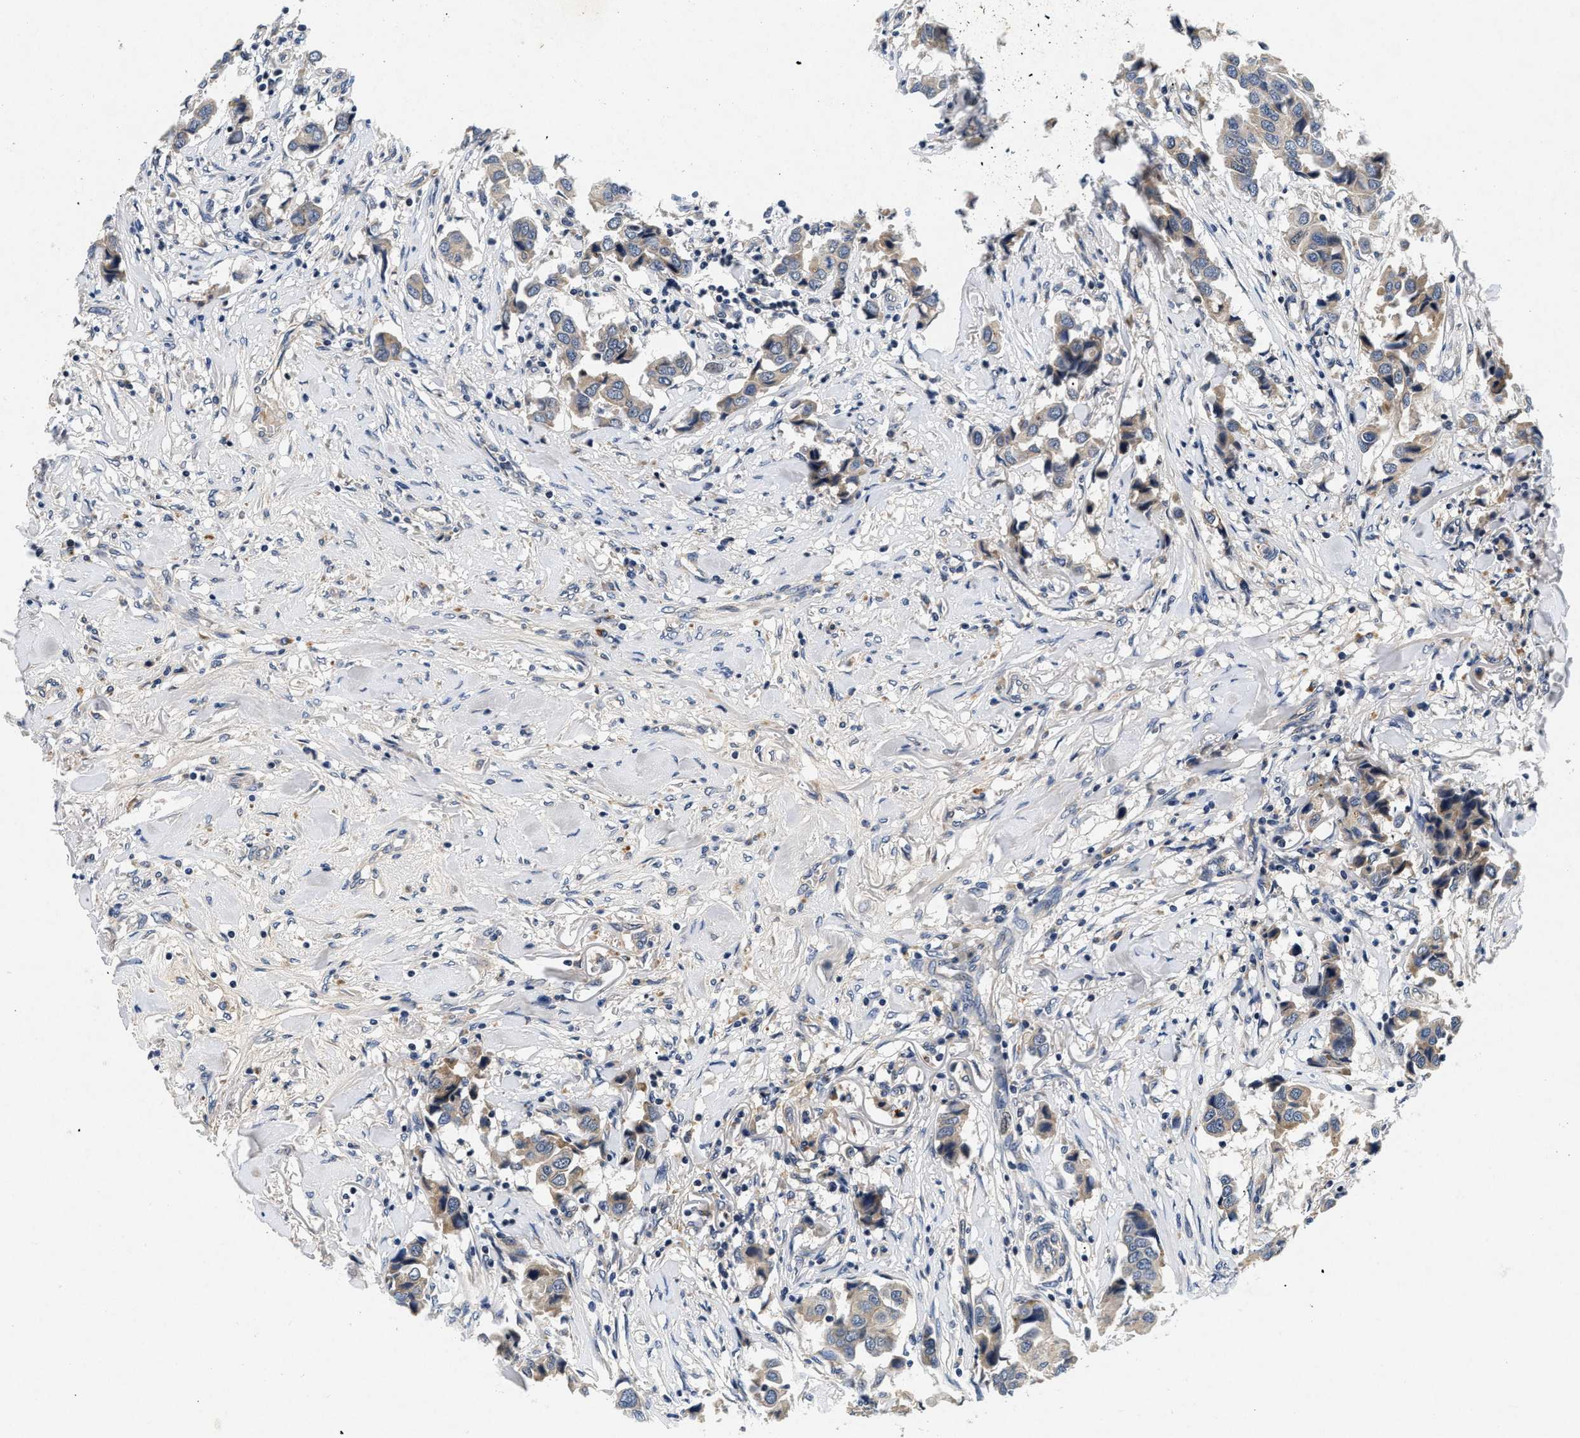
{"staining": {"intensity": "weak", "quantity": ">75%", "location": "cytoplasmic/membranous"}, "tissue": "breast cancer", "cell_type": "Tumor cells", "image_type": "cancer", "snomed": [{"axis": "morphology", "description": "Duct carcinoma"}, {"axis": "topography", "description": "Breast"}], "caption": "Breast intraductal carcinoma stained for a protein exhibits weak cytoplasmic/membranous positivity in tumor cells.", "gene": "PDP1", "patient": {"sex": "female", "age": 80}}